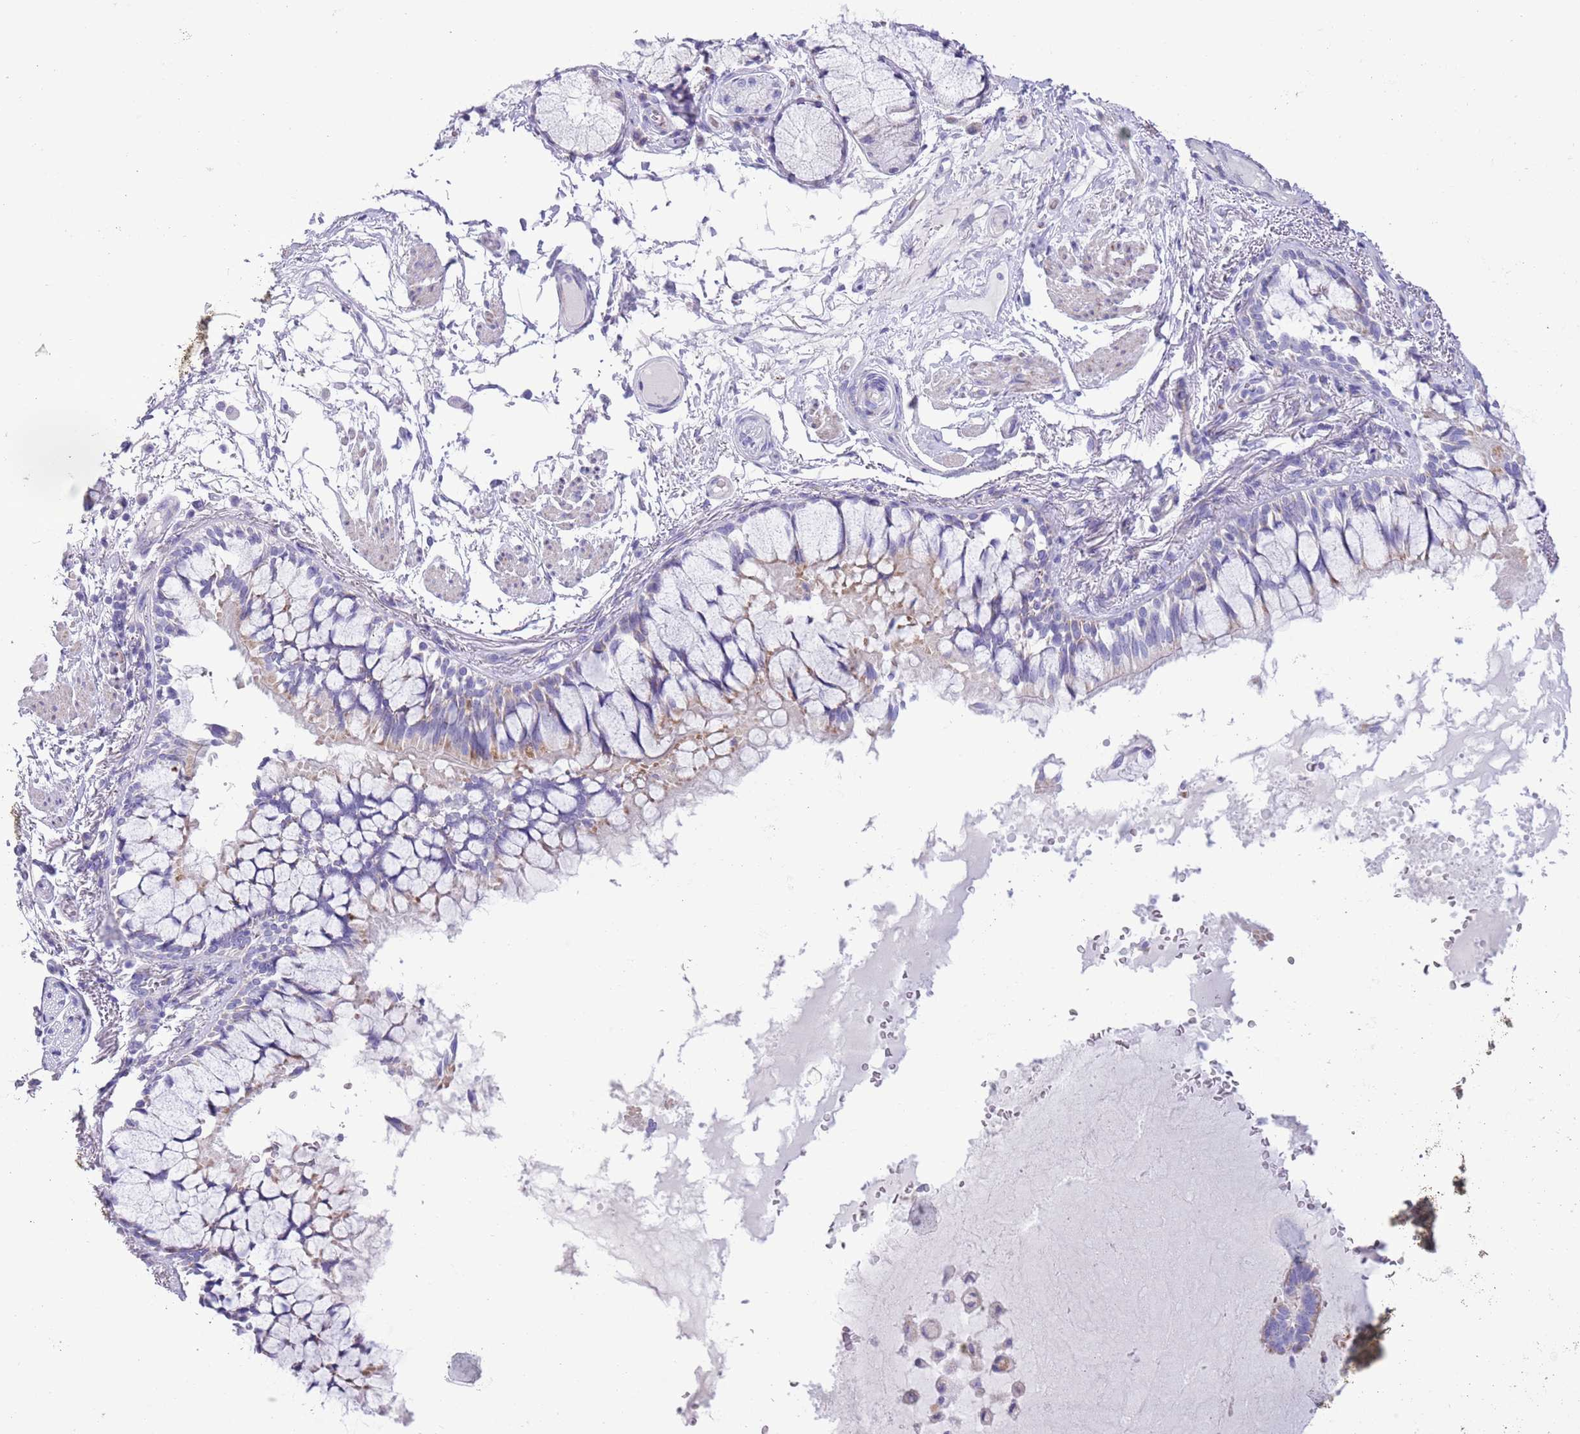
{"staining": {"intensity": "moderate", "quantity": "<25%", "location": "cytoplasmic/membranous"}, "tissue": "bronchus", "cell_type": "Respiratory epithelial cells", "image_type": "normal", "snomed": [{"axis": "morphology", "description": "Normal tissue, NOS"}, {"axis": "topography", "description": "Bronchus"}], "caption": "About <25% of respiratory epithelial cells in unremarkable human bronchus show moderate cytoplasmic/membranous protein staining as visualized by brown immunohistochemical staining.", "gene": "MOCOS", "patient": {"sex": "male", "age": 70}}